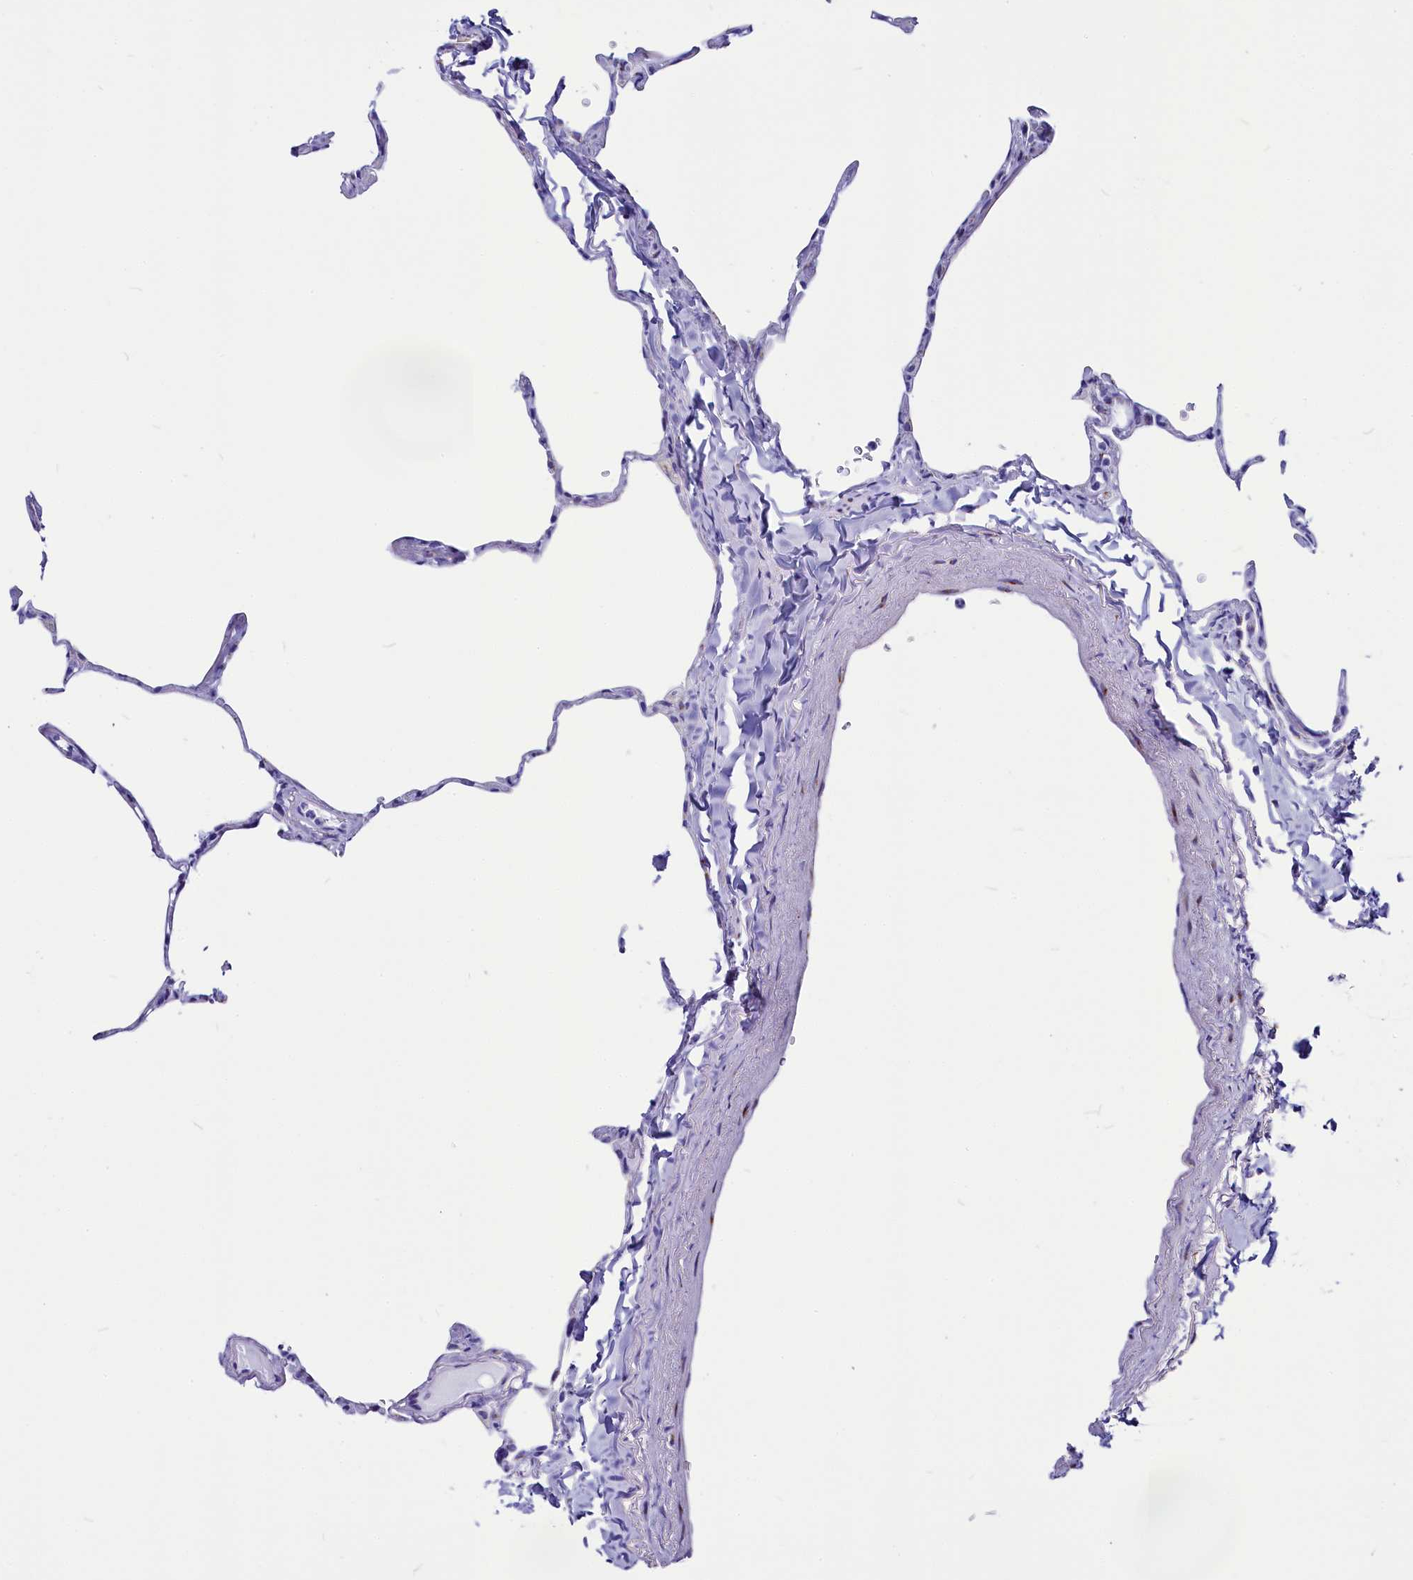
{"staining": {"intensity": "negative", "quantity": "none", "location": "none"}, "tissue": "lung", "cell_type": "Alveolar cells", "image_type": "normal", "snomed": [{"axis": "morphology", "description": "Normal tissue, NOS"}, {"axis": "topography", "description": "Lung"}], "caption": "There is no significant staining in alveolar cells of lung. Brightfield microscopy of IHC stained with DAB (3,3'-diaminobenzidine) (brown) and hematoxylin (blue), captured at high magnification.", "gene": "AP3B2", "patient": {"sex": "male", "age": 65}}